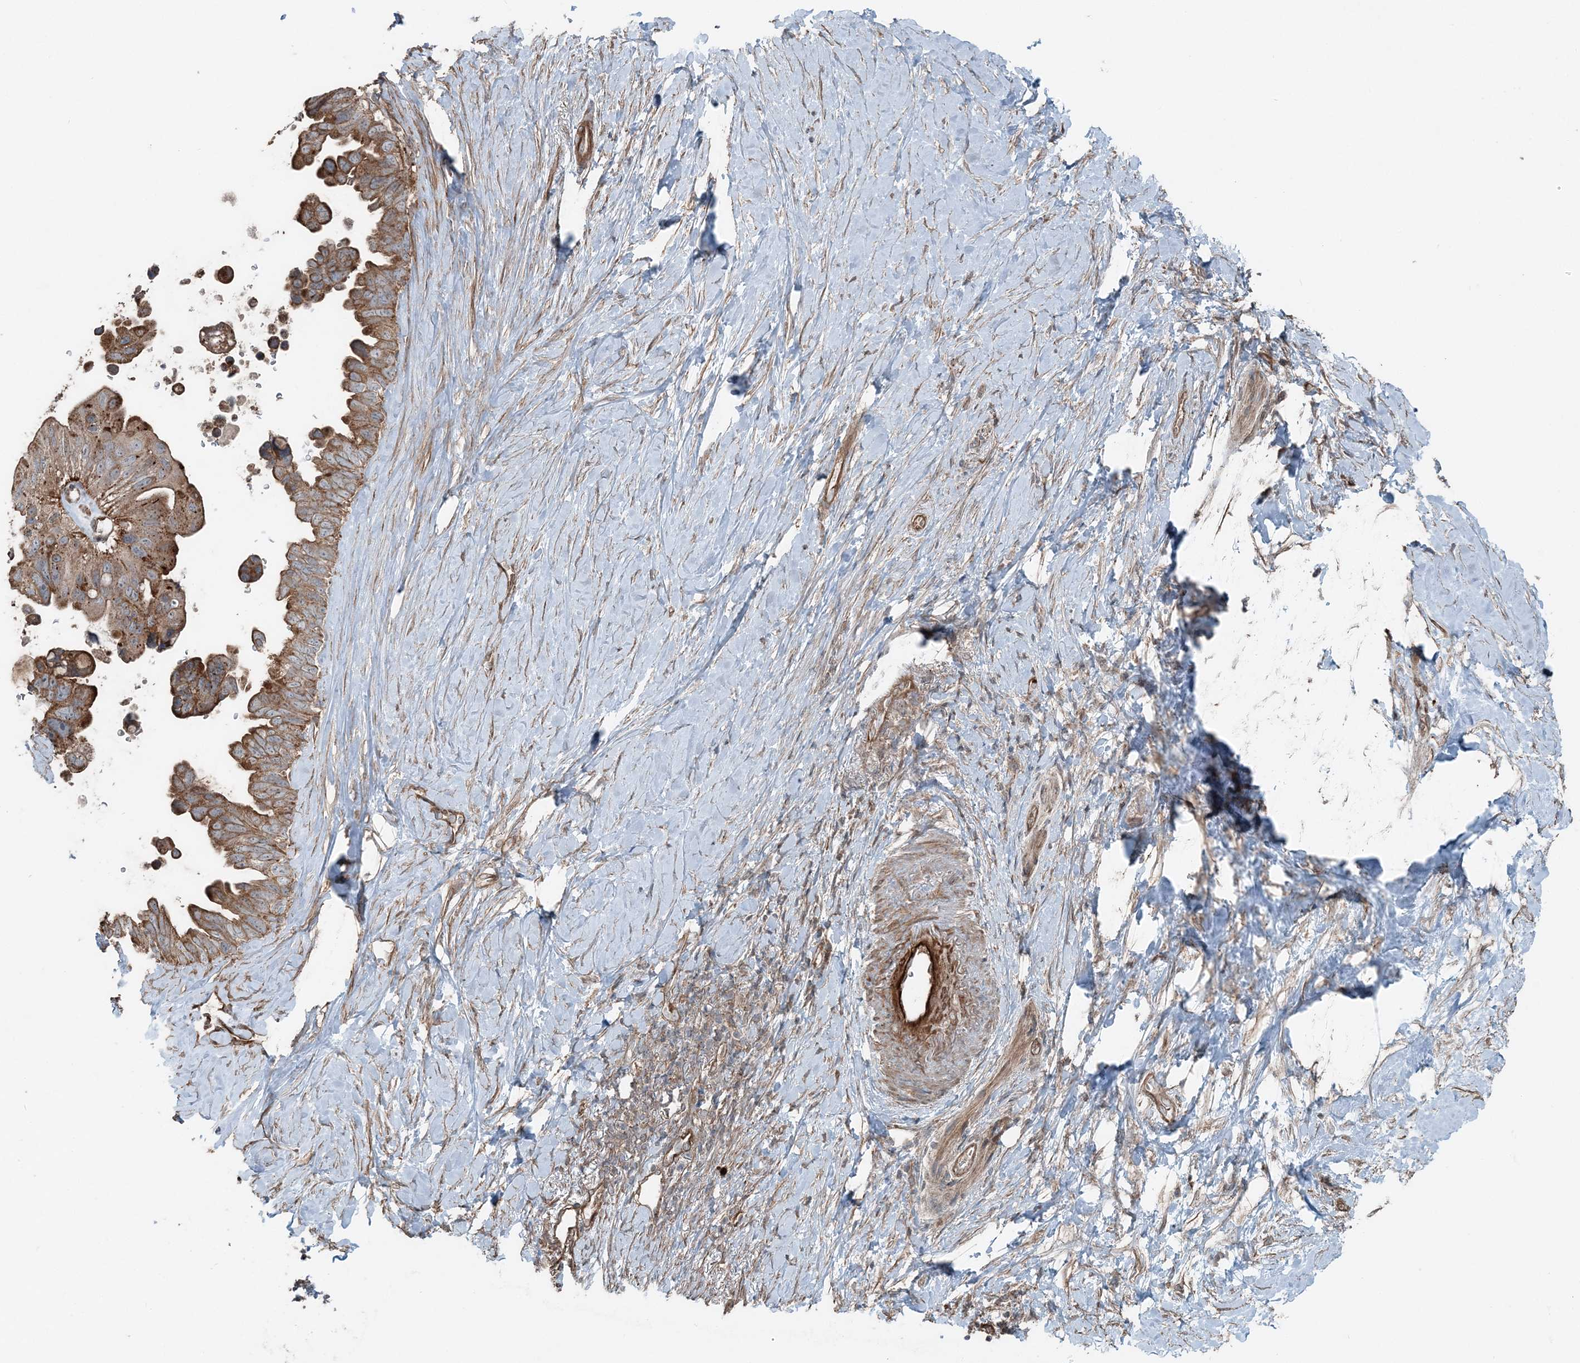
{"staining": {"intensity": "moderate", "quantity": ">75%", "location": "cytoplasmic/membranous"}, "tissue": "pancreatic cancer", "cell_type": "Tumor cells", "image_type": "cancer", "snomed": [{"axis": "morphology", "description": "Adenocarcinoma, NOS"}, {"axis": "topography", "description": "Pancreas"}], "caption": "Adenocarcinoma (pancreatic) stained with DAB (3,3'-diaminobenzidine) immunohistochemistry exhibits medium levels of moderate cytoplasmic/membranous positivity in about >75% of tumor cells. Nuclei are stained in blue.", "gene": "KY", "patient": {"sex": "female", "age": 72}}